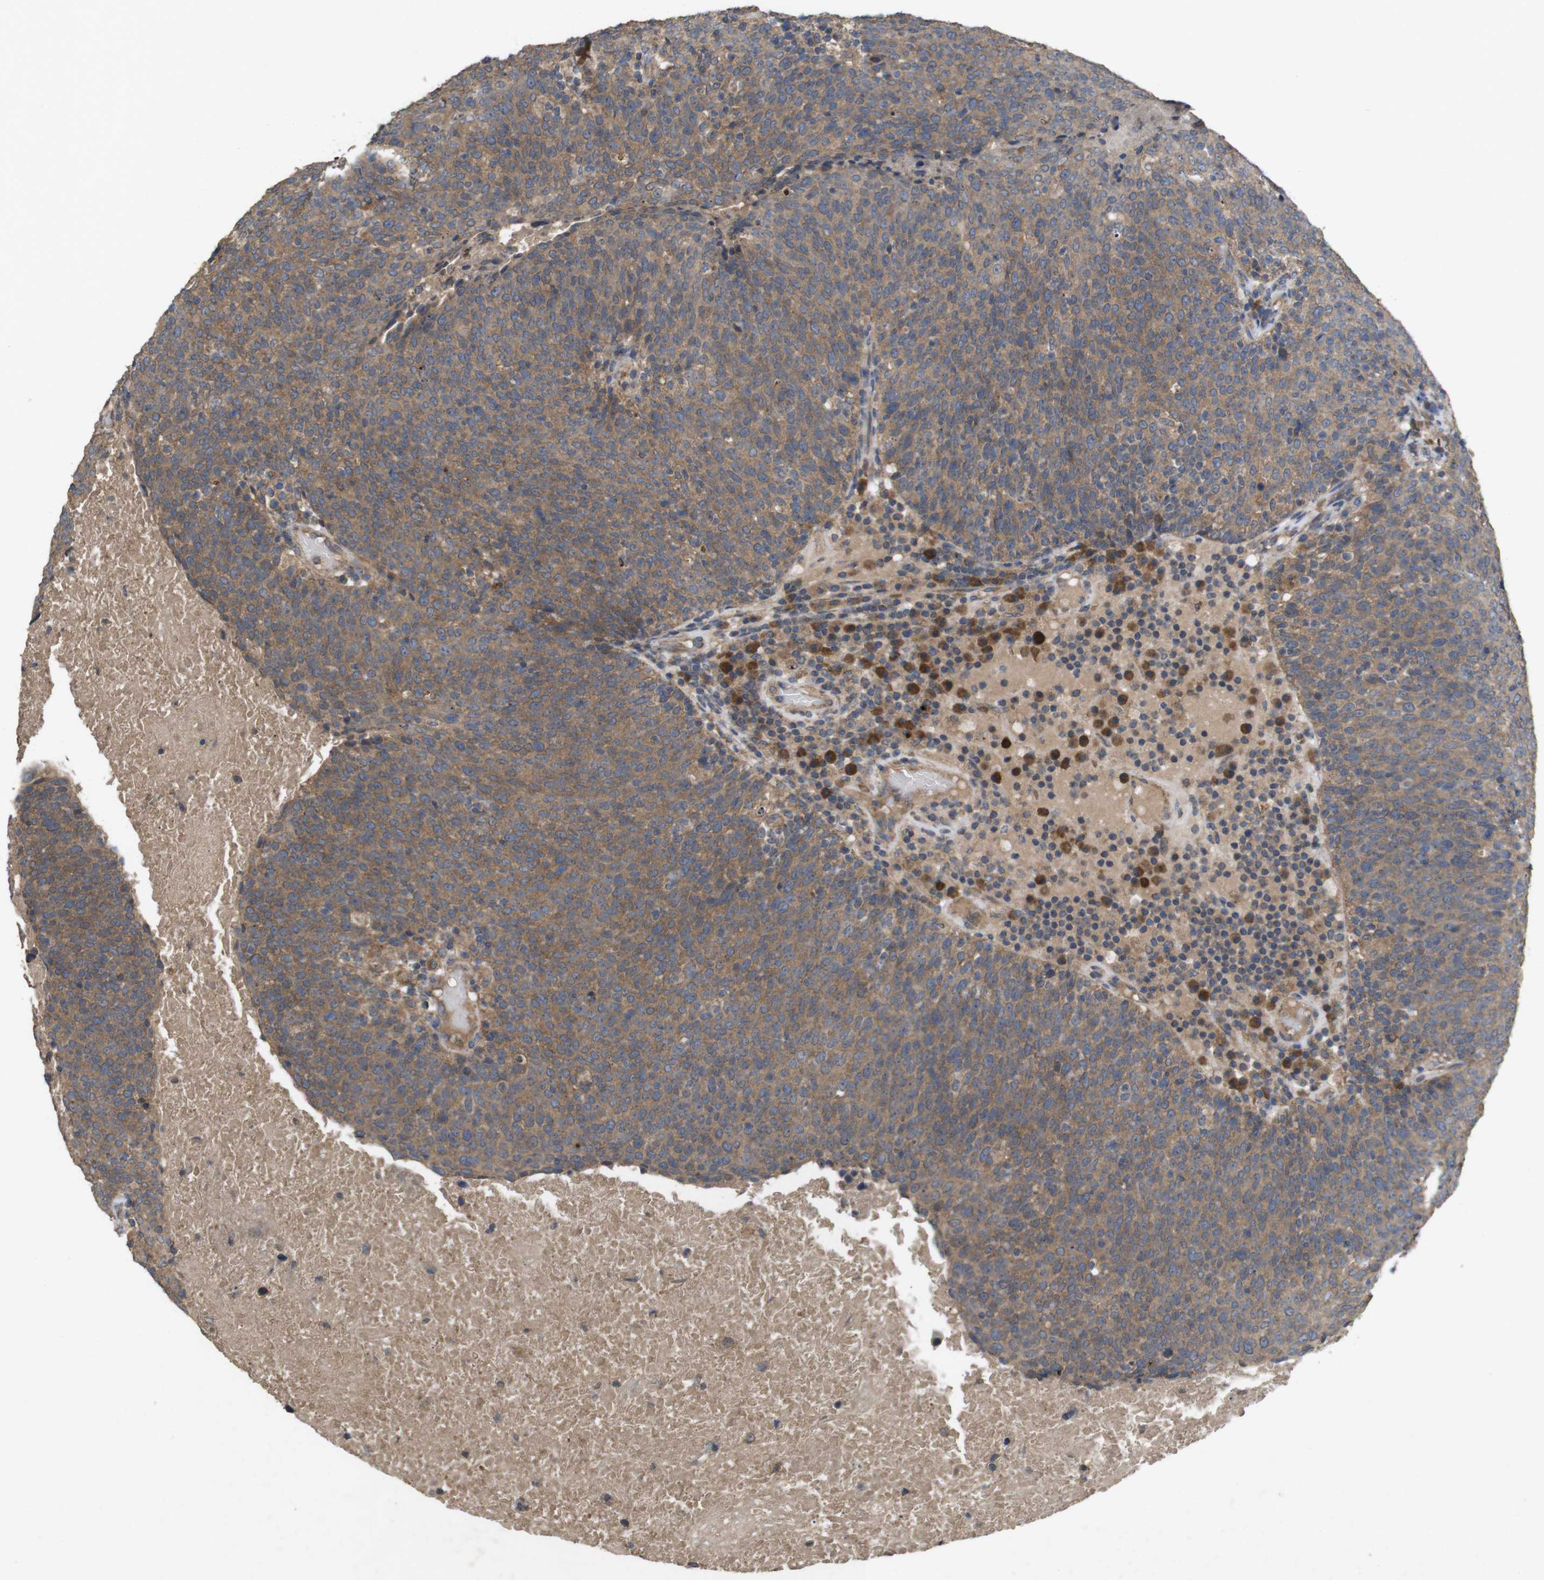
{"staining": {"intensity": "moderate", "quantity": ">75%", "location": "cytoplasmic/membranous"}, "tissue": "head and neck cancer", "cell_type": "Tumor cells", "image_type": "cancer", "snomed": [{"axis": "morphology", "description": "Squamous cell carcinoma, NOS"}, {"axis": "morphology", "description": "Squamous cell carcinoma, metastatic, NOS"}, {"axis": "topography", "description": "Lymph node"}, {"axis": "topography", "description": "Head-Neck"}], "caption": "Head and neck cancer stained with DAB (3,3'-diaminobenzidine) IHC displays medium levels of moderate cytoplasmic/membranous expression in approximately >75% of tumor cells. (IHC, brightfield microscopy, high magnification).", "gene": "KCNS3", "patient": {"sex": "male", "age": 62}}